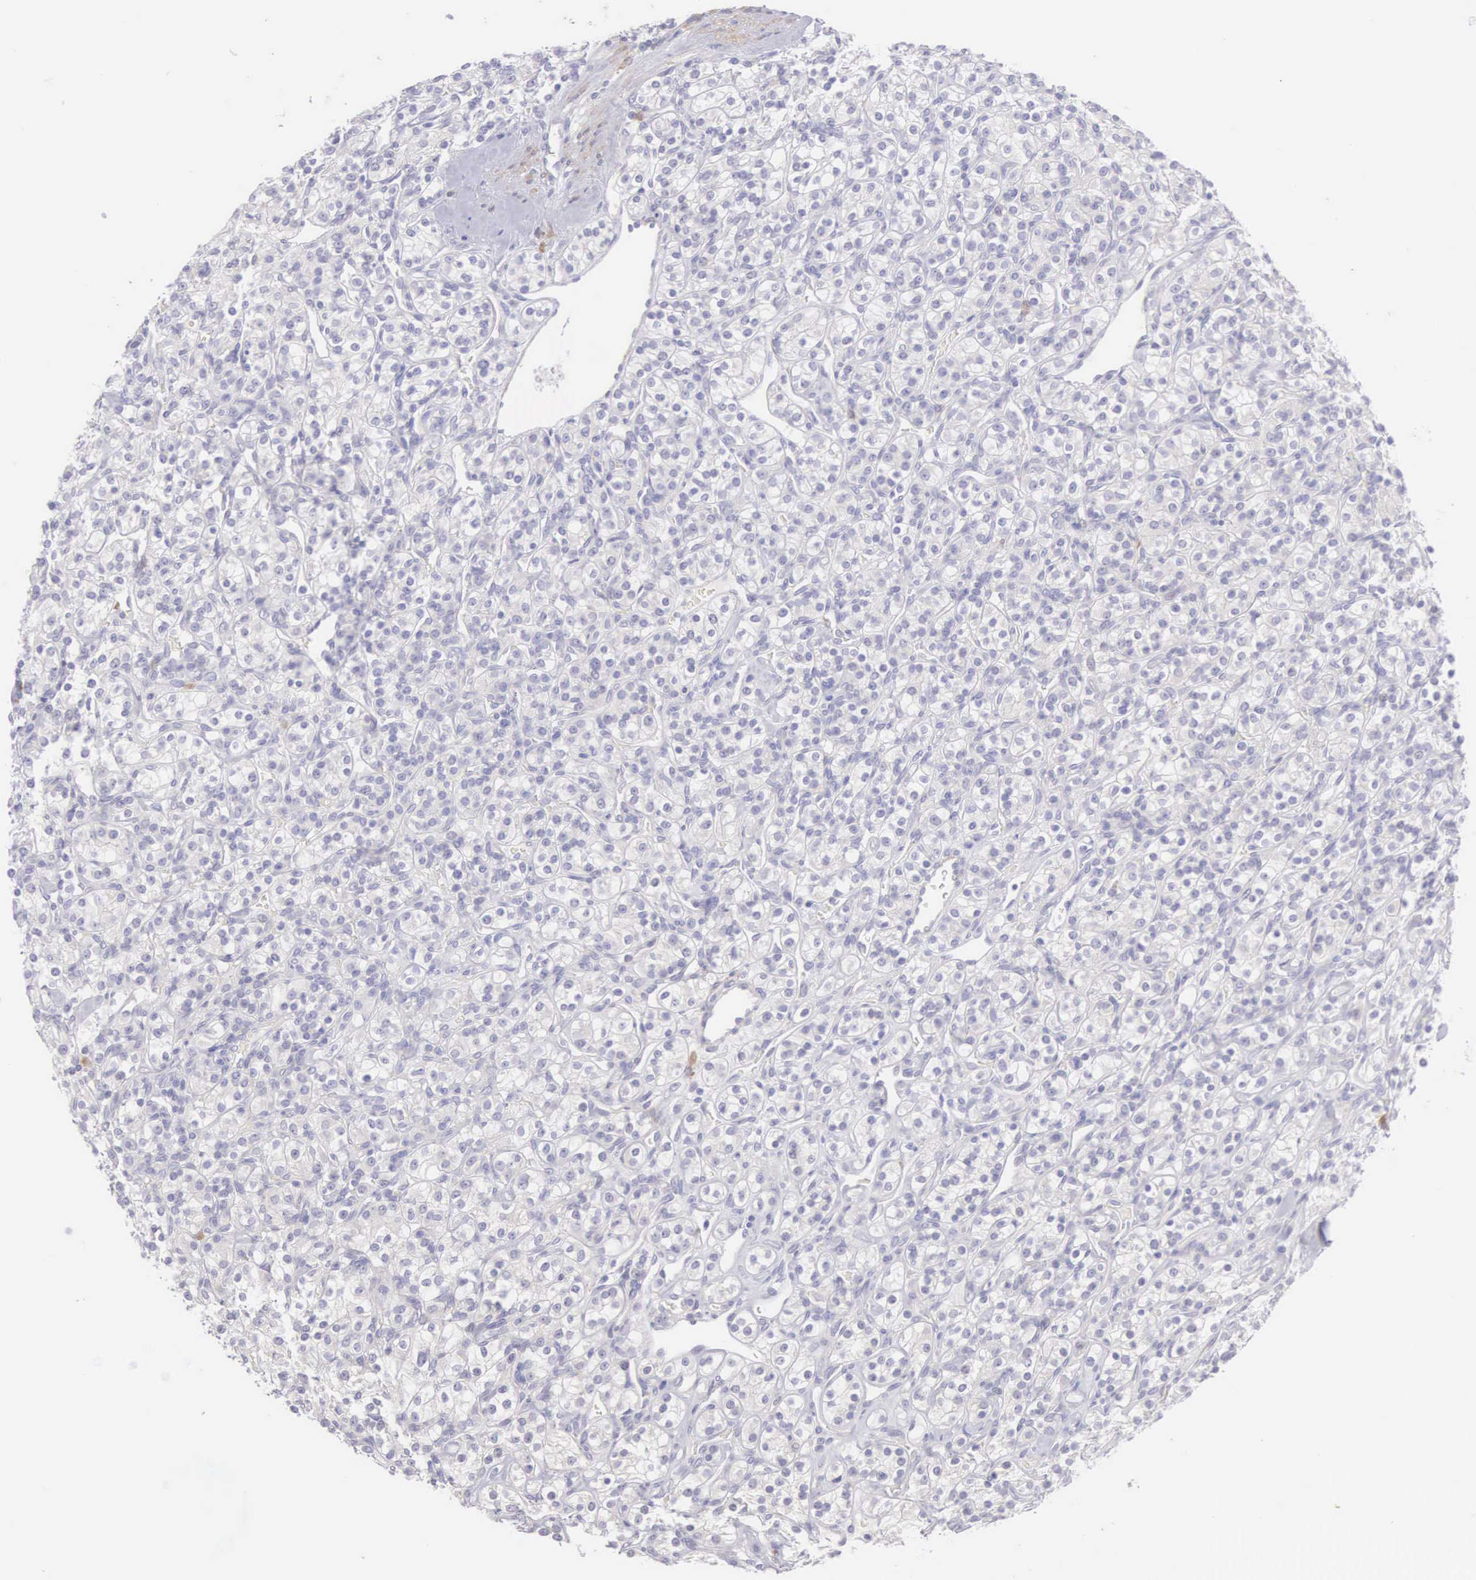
{"staining": {"intensity": "negative", "quantity": "none", "location": "none"}, "tissue": "renal cancer", "cell_type": "Tumor cells", "image_type": "cancer", "snomed": [{"axis": "morphology", "description": "Adenocarcinoma, NOS"}, {"axis": "topography", "description": "Kidney"}], "caption": "Tumor cells show no significant protein positivity in renal cancer.", "gene": "ARFGAP3", "patient": {"sex": "male", "age": 77}}